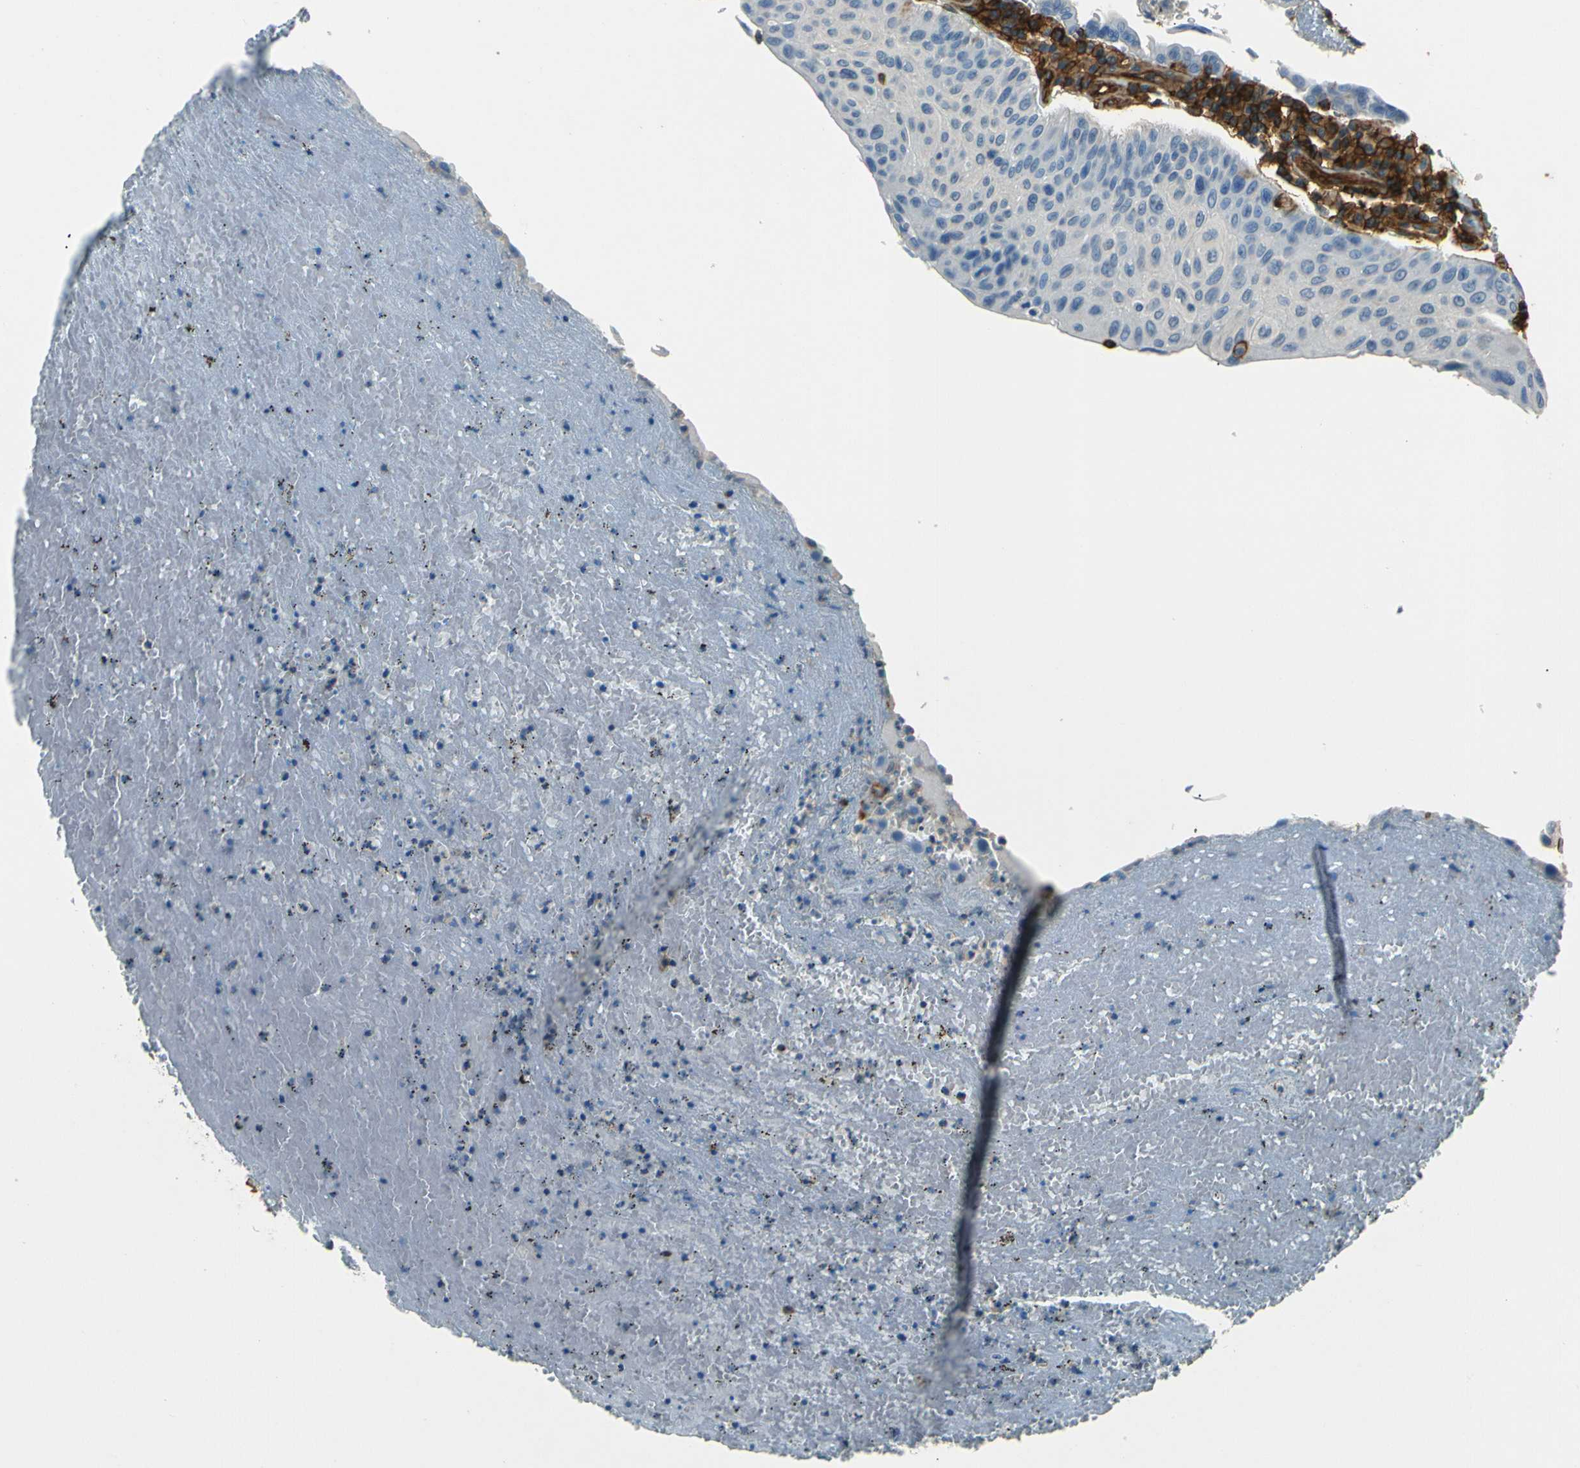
{"staining": {"intensity": "negative", "quantity": "none", "location": "none"}, "tissue": "urothelial cancer", "cell_type": "Tumor cells", "image_type": "cancer", "snomed": [{"axis": "morphology", "description": "Urothelial carcinoma, High grade"}, {"axis": "topography", "description": "Urinary bladder"}], "caption": "High magnification brightfield microscopy of urothelial carcinoma (high-grade) stained with DAB (3,3'-diaminobenzidine) (brown) and counterstained with hematoxylin (blue): tumor cells show no significant expression.", "gene": "ENTPD1", "patient": {"sex": "male", "age": 66}}